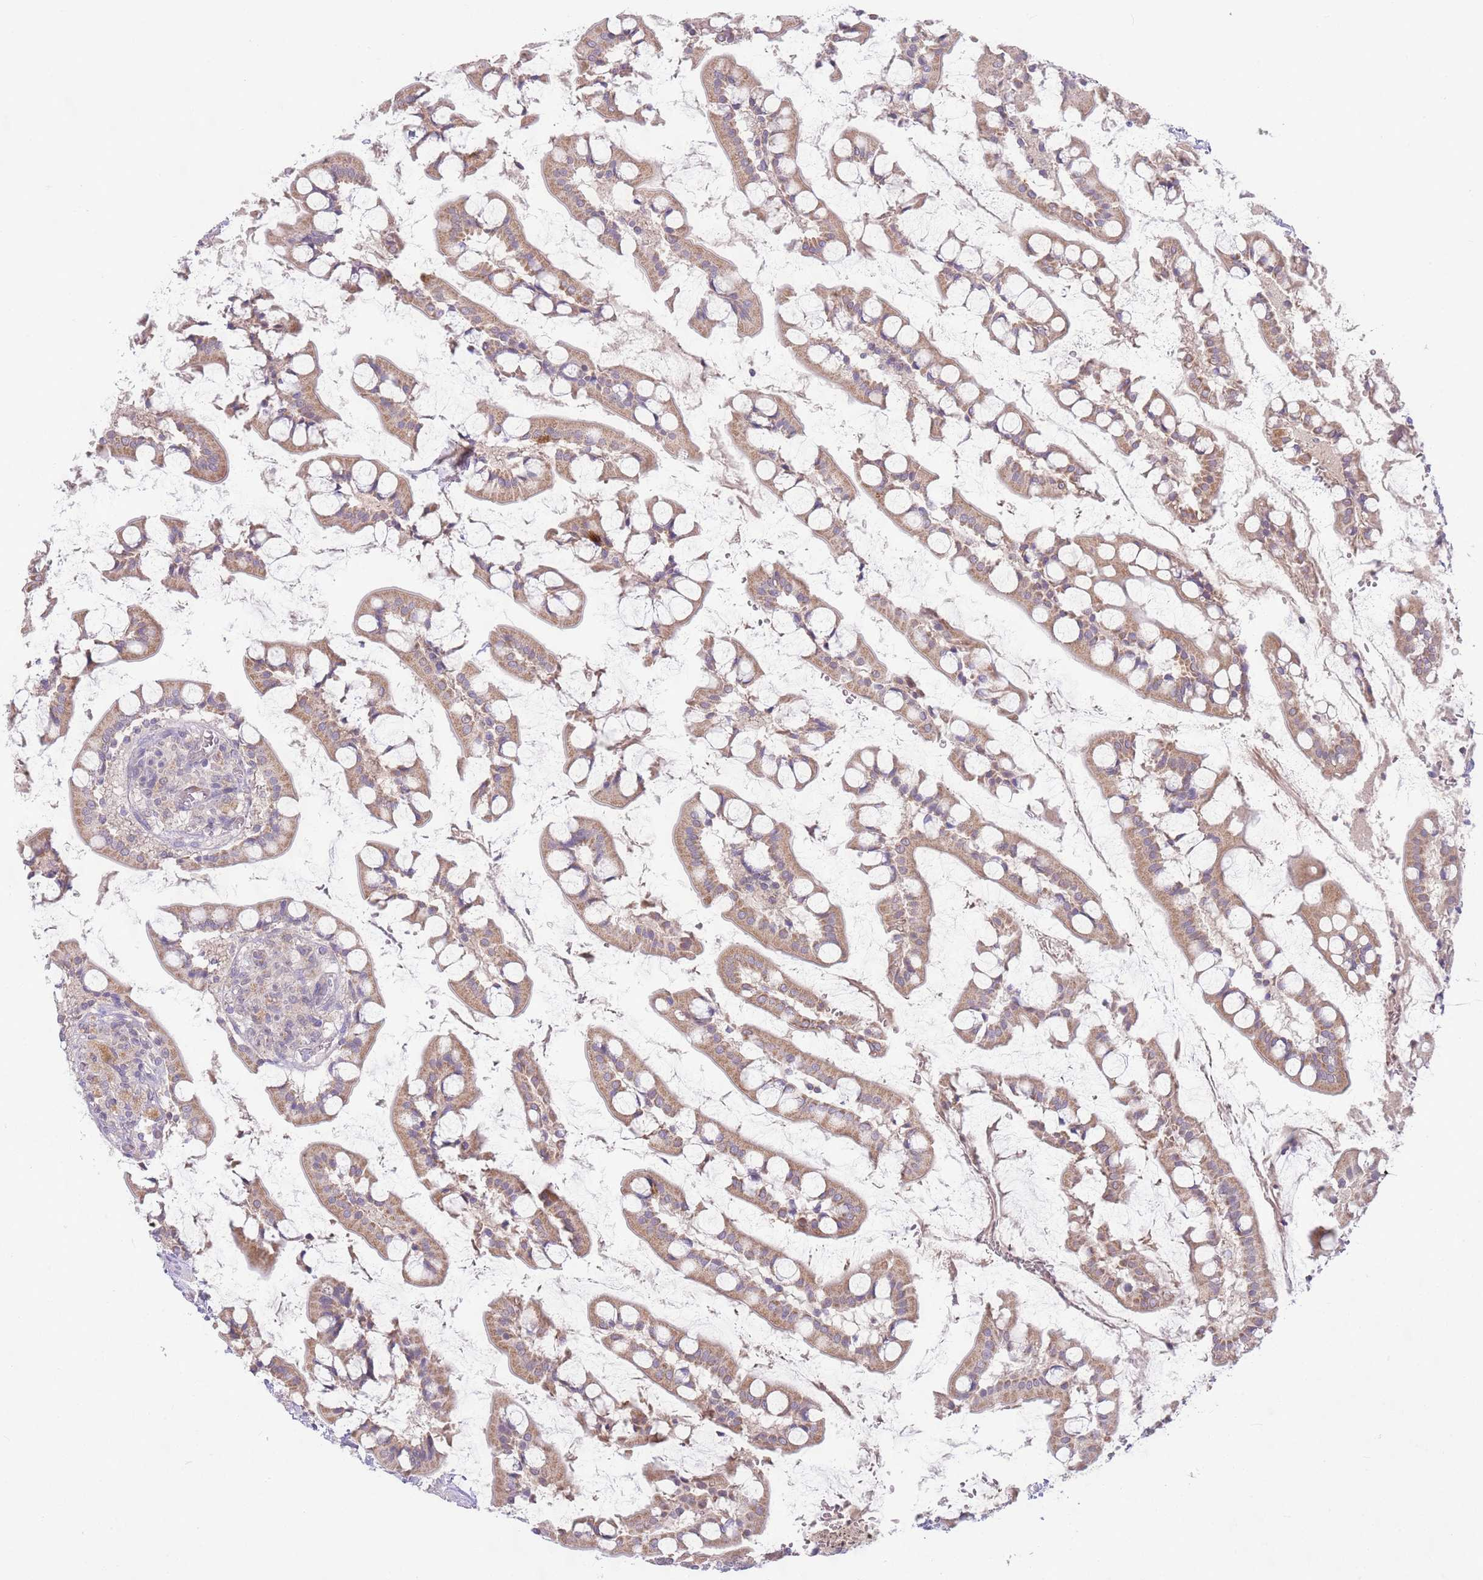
{"staining": {"intensity": "moderate", "quantity": ">75%", "location": "cytoplasmic/membranous"}, "tissue": "small intestine", "cell_type": "Glandular cells", "image_type": "normal", "snomed": [{"axis": "morphology", "description": "Normal tissue, NOS"}, {"axis": "topography", "description": "Small intestine"}], "caption": "Normal small intestine reveals moderate cytoplasmic/membranous staining in about >75% of glandular cells (Stains: DAB (3,3'-diaminobenzidine) in brown, nuclei in blue, Microscopy: brightfield microscopy at high magnification)..", "gene": "SKOR2", "patient": {"sex": "male", "age": 52}}